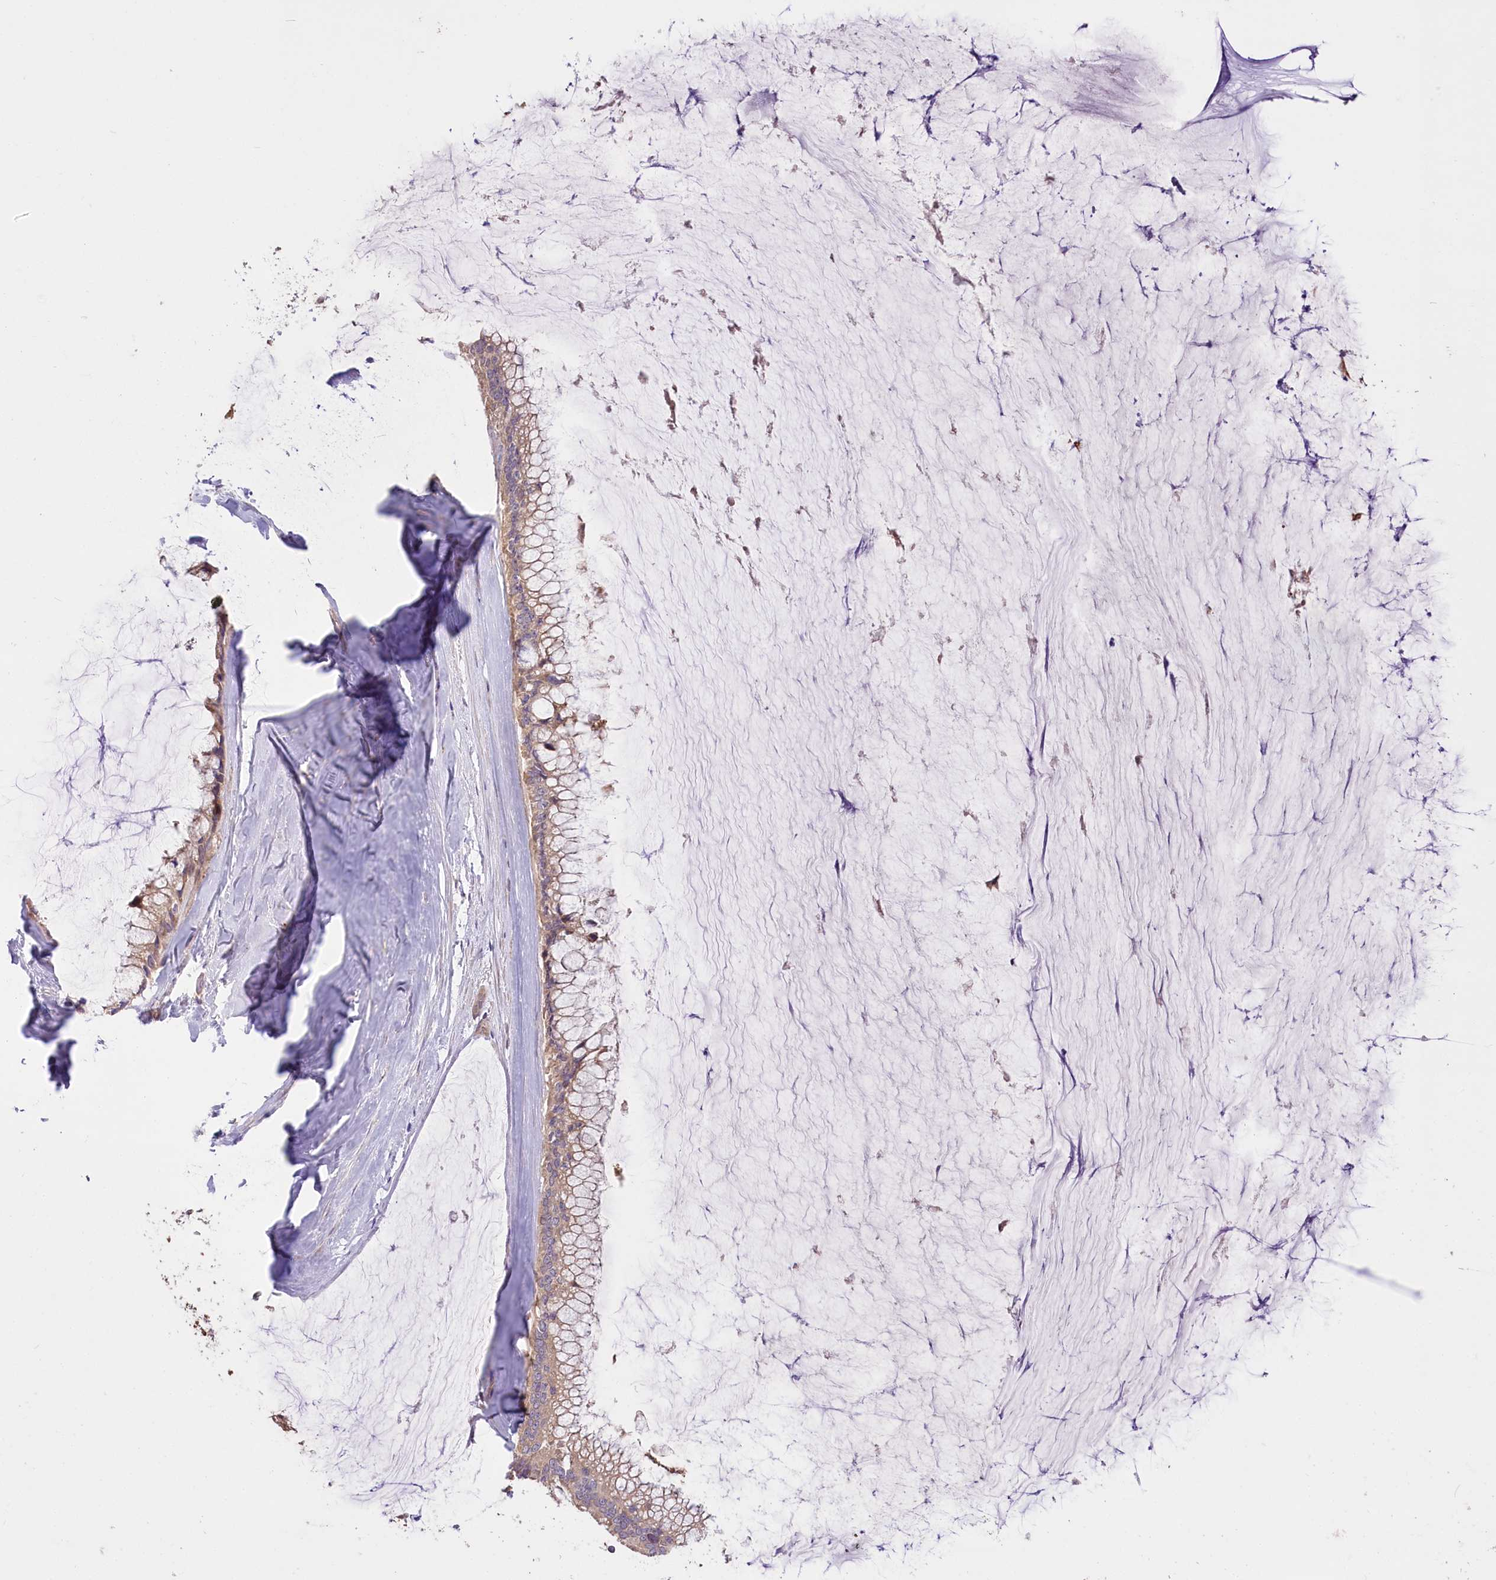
{"staining": {"intensity": "weak", "quantity": ">75%", "location": "cytoplasmic/membranous"}, "tissue": "ovarian cancer", "cell_type": "Tumor cells", "image_type": "cancer", "snomed": [{"axis": "morphology", "description": "Cystadenocarcinoma, mucinous, NOS"}, {"axis": "topography", "description": "Ovary"}], "caption": "The immunohistochemical stain labels weak cytoplasmic/membranous positivity in tumor cells of ovarian mucinous cystadenocarcinoma tissue.", "gene": "PBLD", "patient": {"sex": "female", "age": 39}}